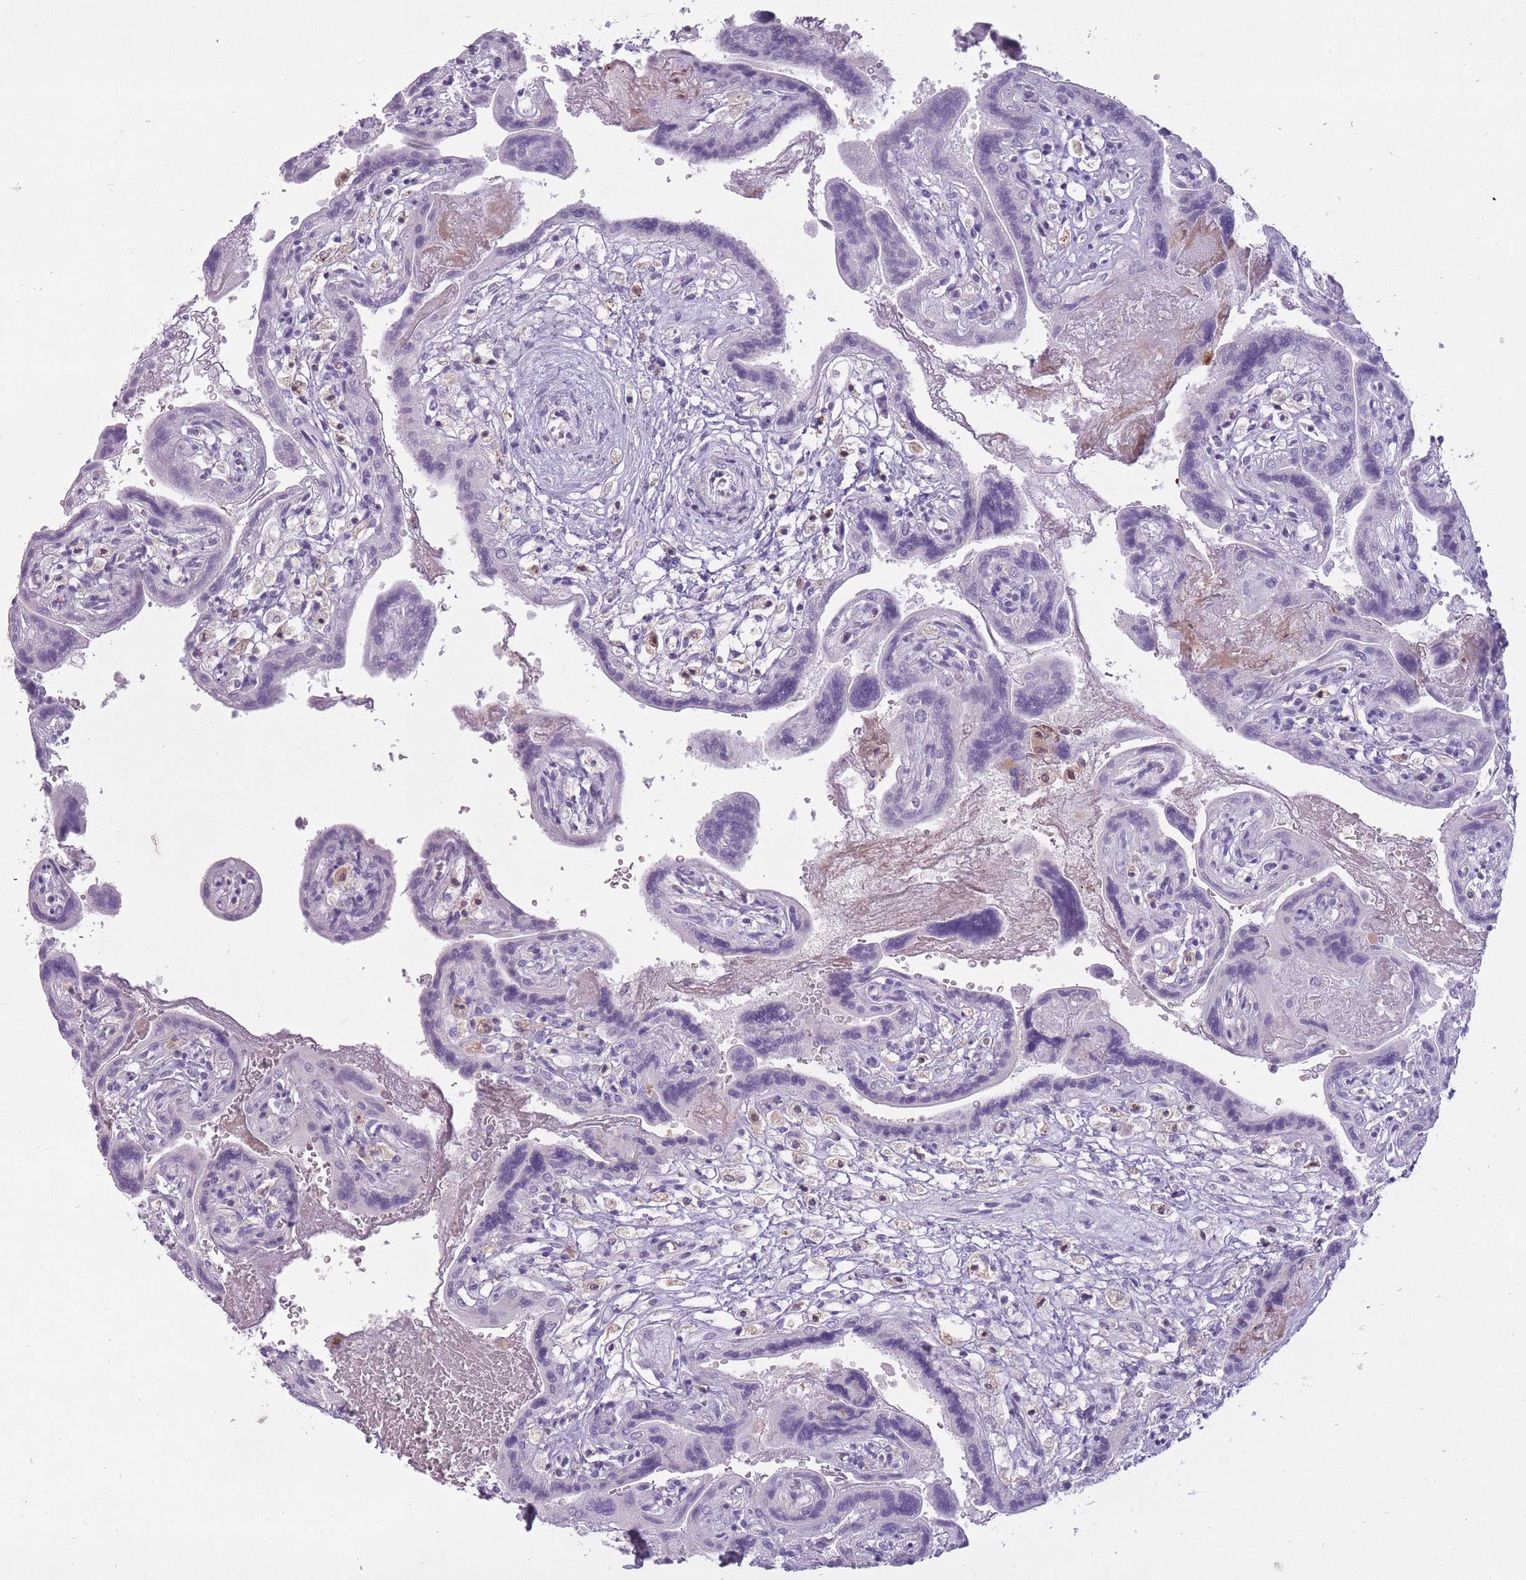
{"staining": {"intensity": "negative", "quantity": "none", "location": "none"}, "tissue": "placenta", "cell_type": "Decidual cells", "image_type": "normal", "snomed": [{"axis": "morphology", "description": "Normal tissue, NOS"}, {"axis": "topography", "description": "Placenta"}], "caption": "This is a histopathology image of IHC staining of benign placenta, which shows no staining in decidual cells.", "gene": "LGALS9B", "patient": {"sex": "female", "age": 37}}